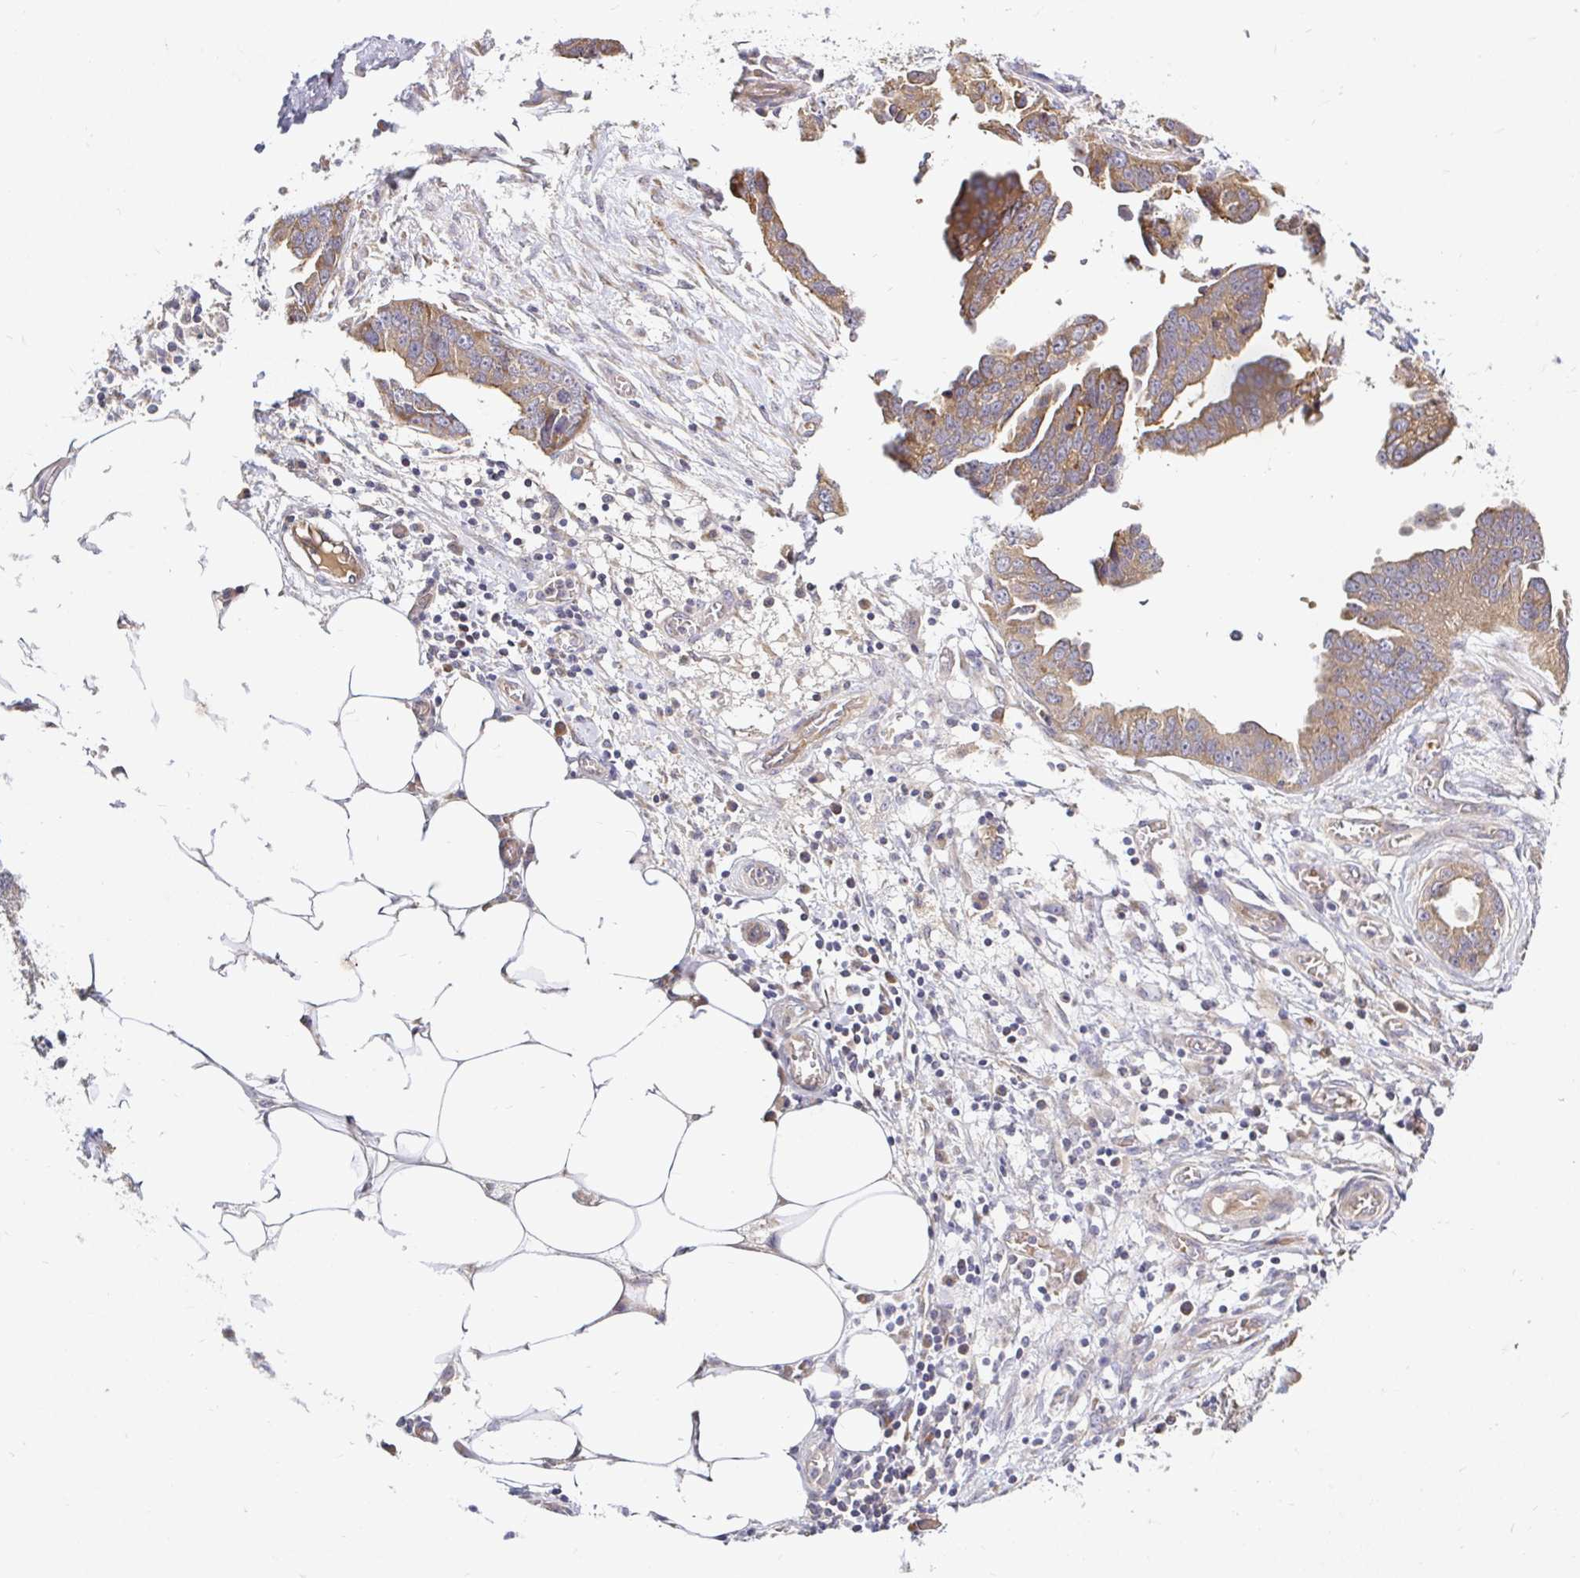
{"staining": {"intensity": "moderate", "quantity": ">75%", "location": "cytoplasmic/membranous"}, "tissue": "ovarian cancer", "cell_type": "Tumor cells", "image_type": "cancer", "snomed": [{"axis": "morphology", "description": "Cystadenocarcinoma, serous, NOS"}, {"axis": "topography", "description": "Ovary"}], "caption": "Immunohistochemistry (IHC) of human ovarian cancer (serous cystadenocarcinoma) reveals medium levels of moderate cytoplasmic/membranous expression in approximately >75% of tumor cells. The staining was performed using DAB to visualize the protein expression in brown, while the nuclei were stained in blue with hematoxylin (Magnification: 20x).", "gene": "ARHGEF37", "patient": {"sex": "female", "age": 75}}